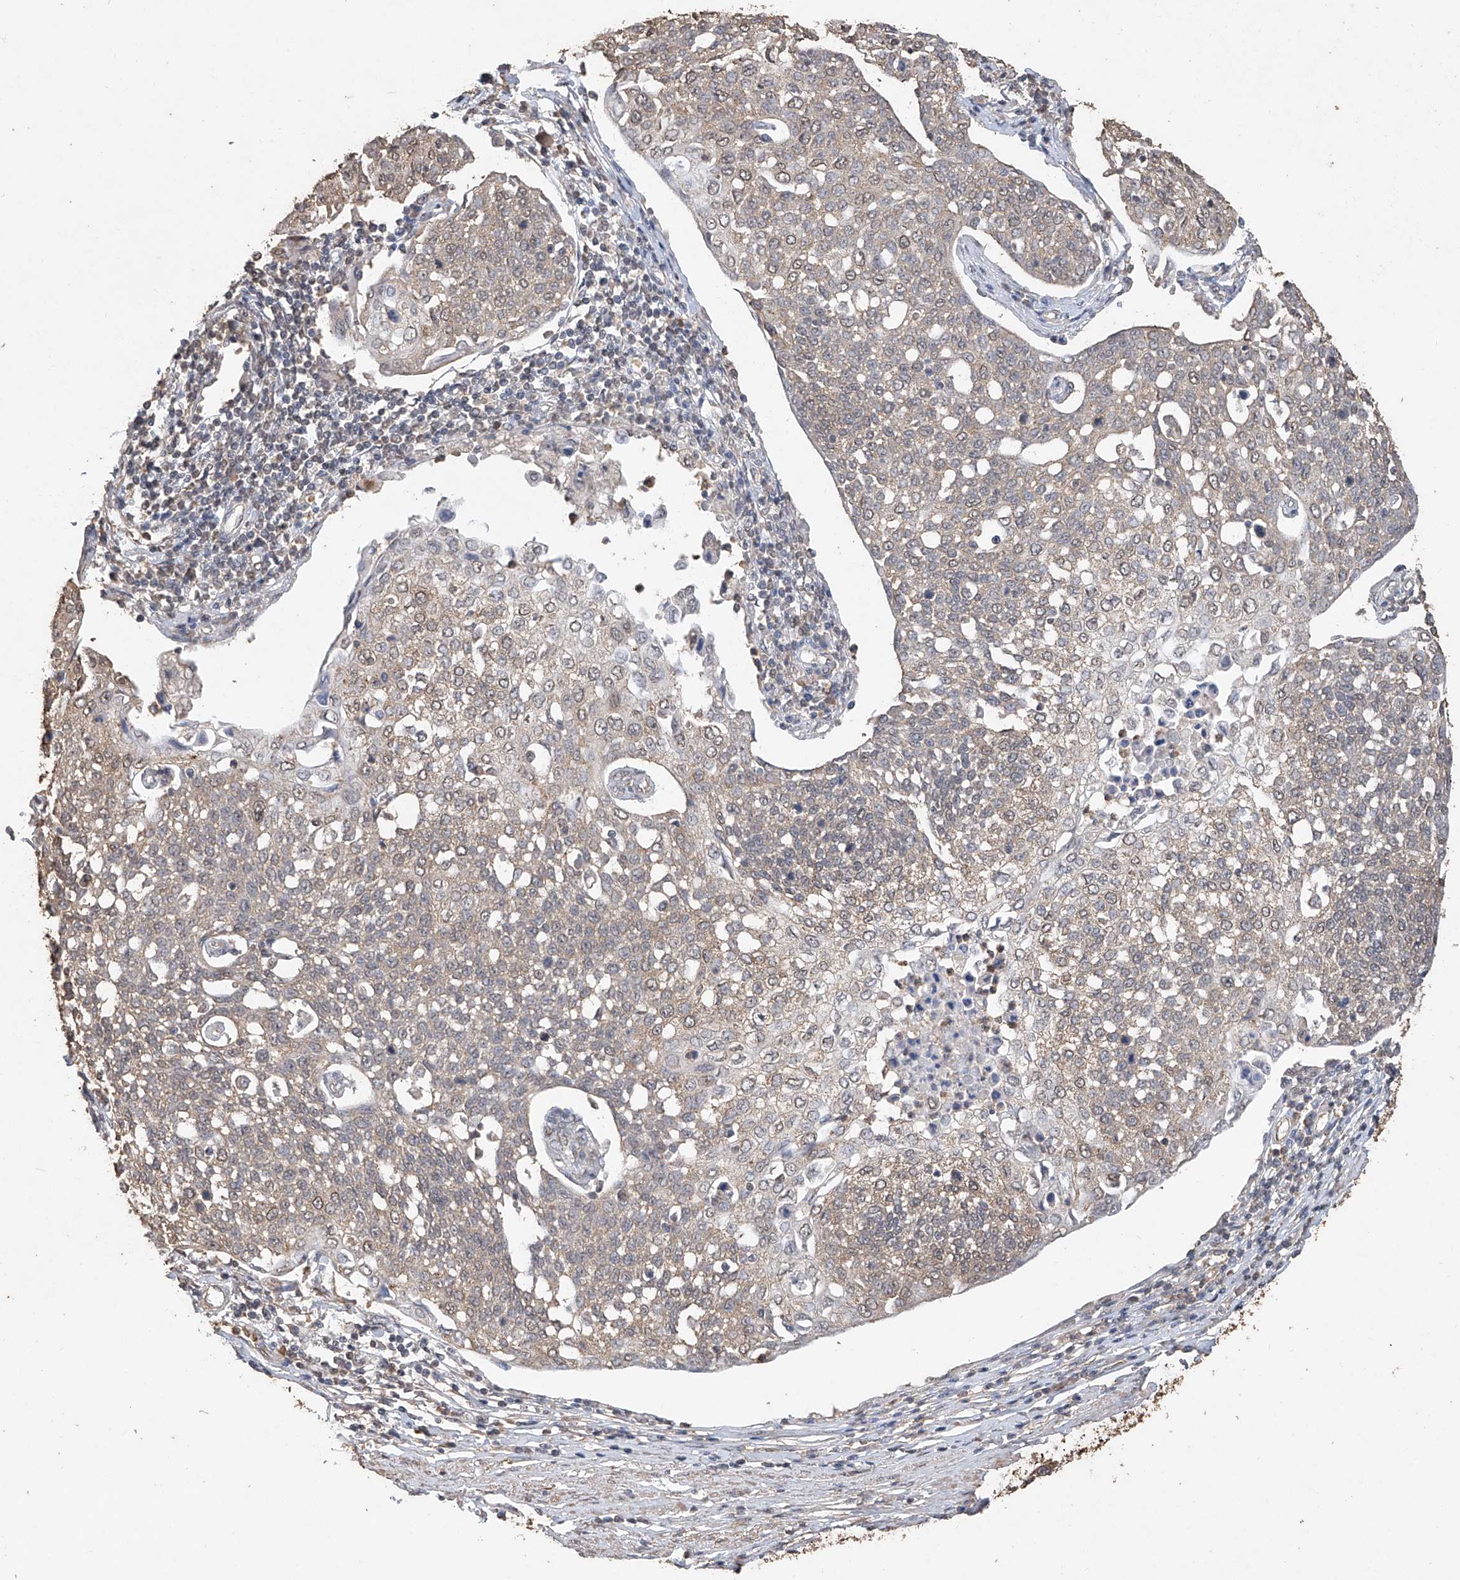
{"staining": {"intensity": "weak", "quantity": "25%-75%", "location": "cytoplasmic/membranous"}, "tissue": "cervical cancer", "cell_type": "Tumor cells", "image_type": "cancer", "snomed": [{"axis": "morphology", "description": "Squamous cell carcinoma, NOS"}, {"axis": "topography", "description": "Cervix"}], "caption": "This histopathology image reveals cervical cancer (squamous cell carcinoma) stained with IHC to label a protein in brown. The cytoplasmic/membranous of tumor cells show weak positivity for the protein. Nuclei are counter-stained blue.", "gene": "ELOVL1", "patient": {"sex": "female", "age": 34}}